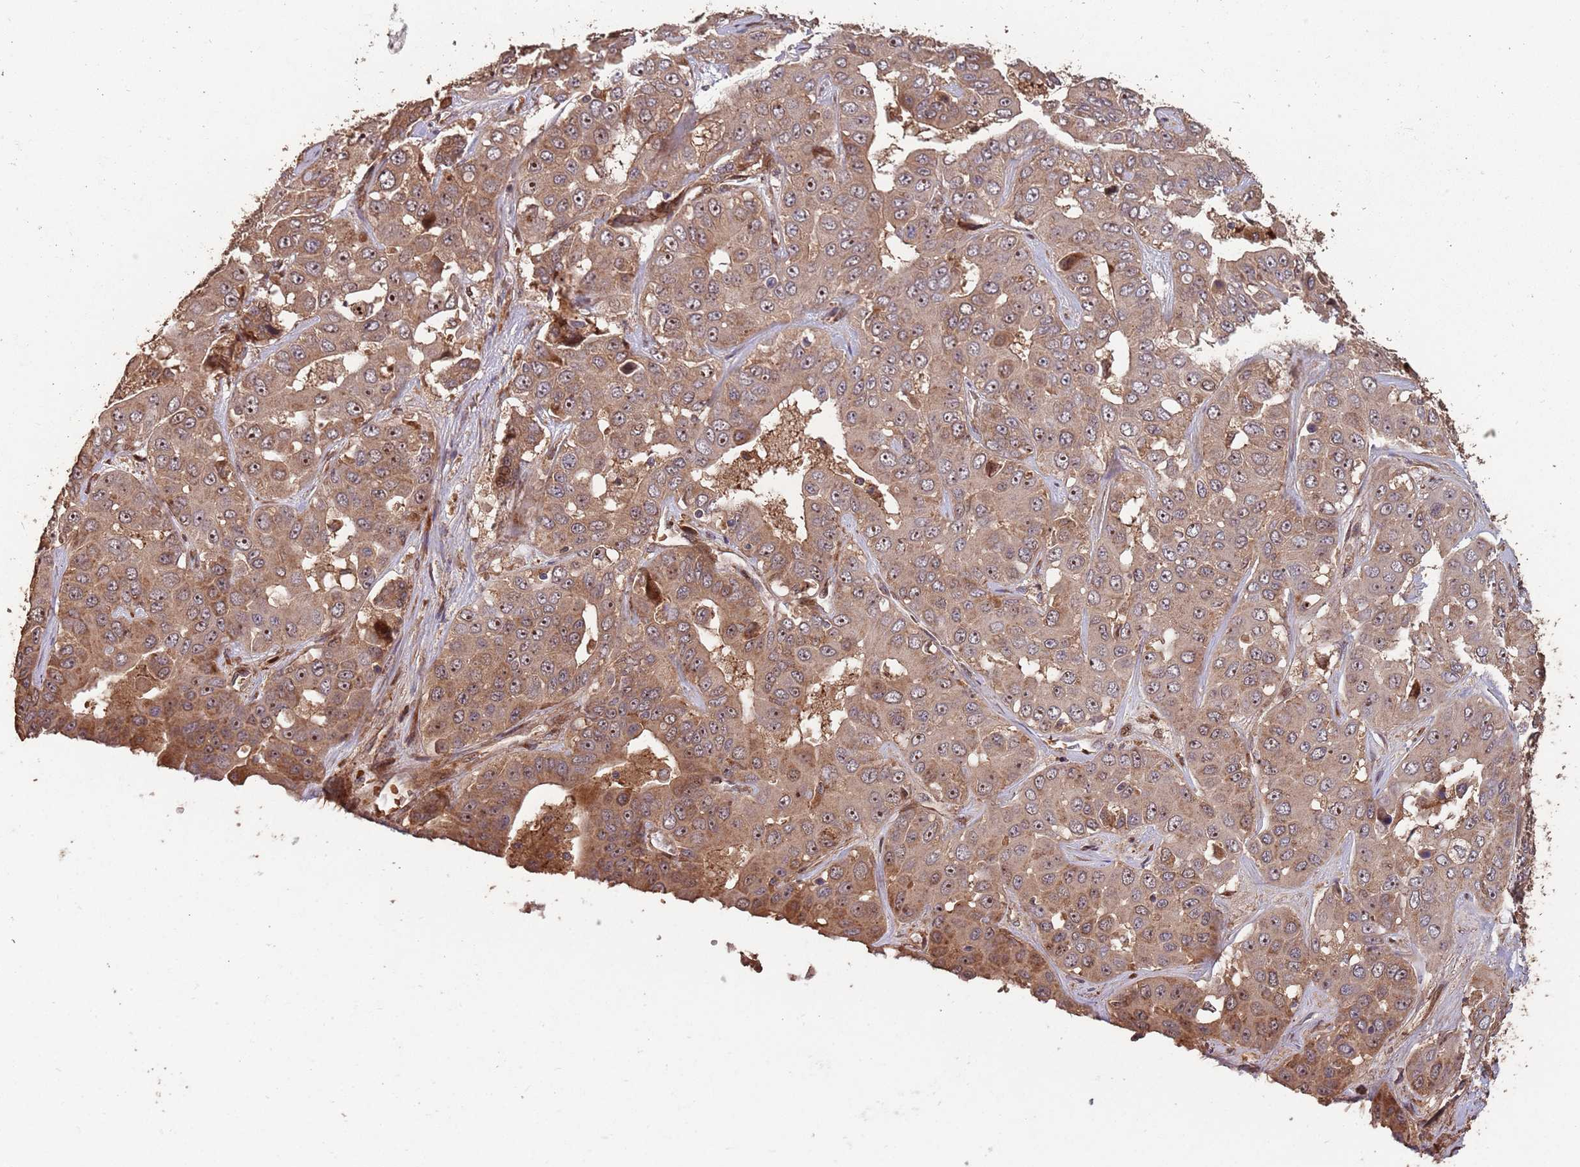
{"staining": {"intensity": "moderate", "quantity": ">75%", "location": "cytoplasmic/membranous,nuclear"}, "tissue": "liver cancer", "cell_type": "Tumor cells", "image_type": "cancer", "snomed": [{"axis": "morphology", "description": "Cholangiocarcinoma"}, {"axis": "topography", "description": "Liver"}], "caption": "Immunohistochemistry (IHC) image of neoplastic tissue: human liver cancer (cholangiocarcinoma) stained using immunohistochemistry shows medium levels of moderate protein expression localized specifically in the cytoplasmic/membranous and nuclear of tumor cells, appearing as a cytoplasmic/membranous and nuclear brown color.", "gene": "ZNF428", "patient": {"sex": "female", "age": 52}}